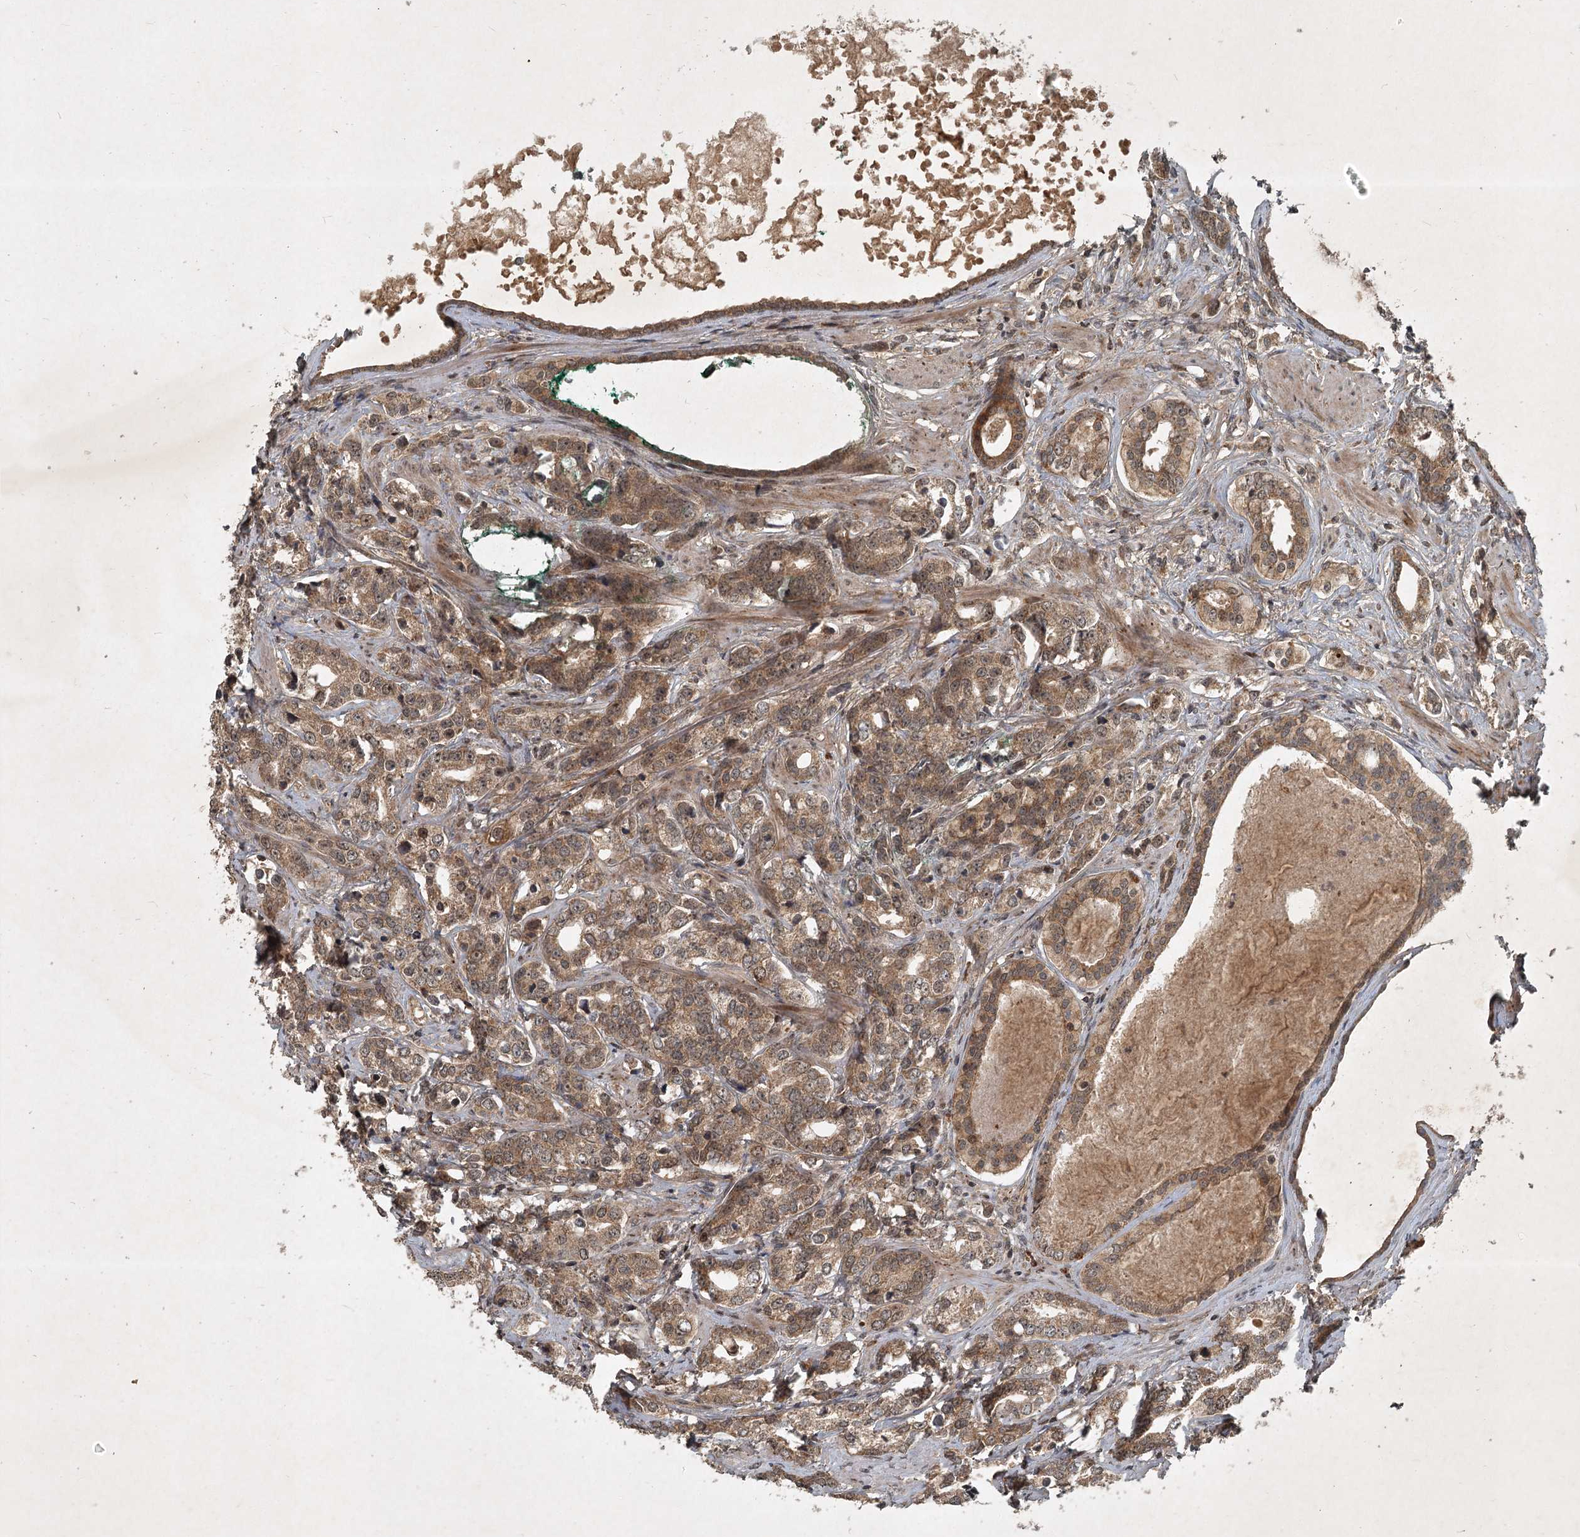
{"staining": {"intensity": "moderate", "quantity": ">75%", "location": "cytoplasmic/membranous,nuclear"}, "tissue": "prostate cancer", "cell_type": "Tumor cells", "image_type": "cancer", "snomed": [{"axis": "morphology", "description": "Adenocarcinoma, High grade"}, {"axis": "topography", "description": "Prostate"}], "caption": "IHC of prostate cancer displays medium levels of moderate cytoplasmic/membranous and nuclear staining in about >75% of tumor cells. (Stains: DAB (3,3'-diaminobenzidine) in brown, nuclei in blue, Microscopy: brightfield microscopy at high magnification).", "gene": "UNC93A", "patient": {"sex": "male", "age": 62}}